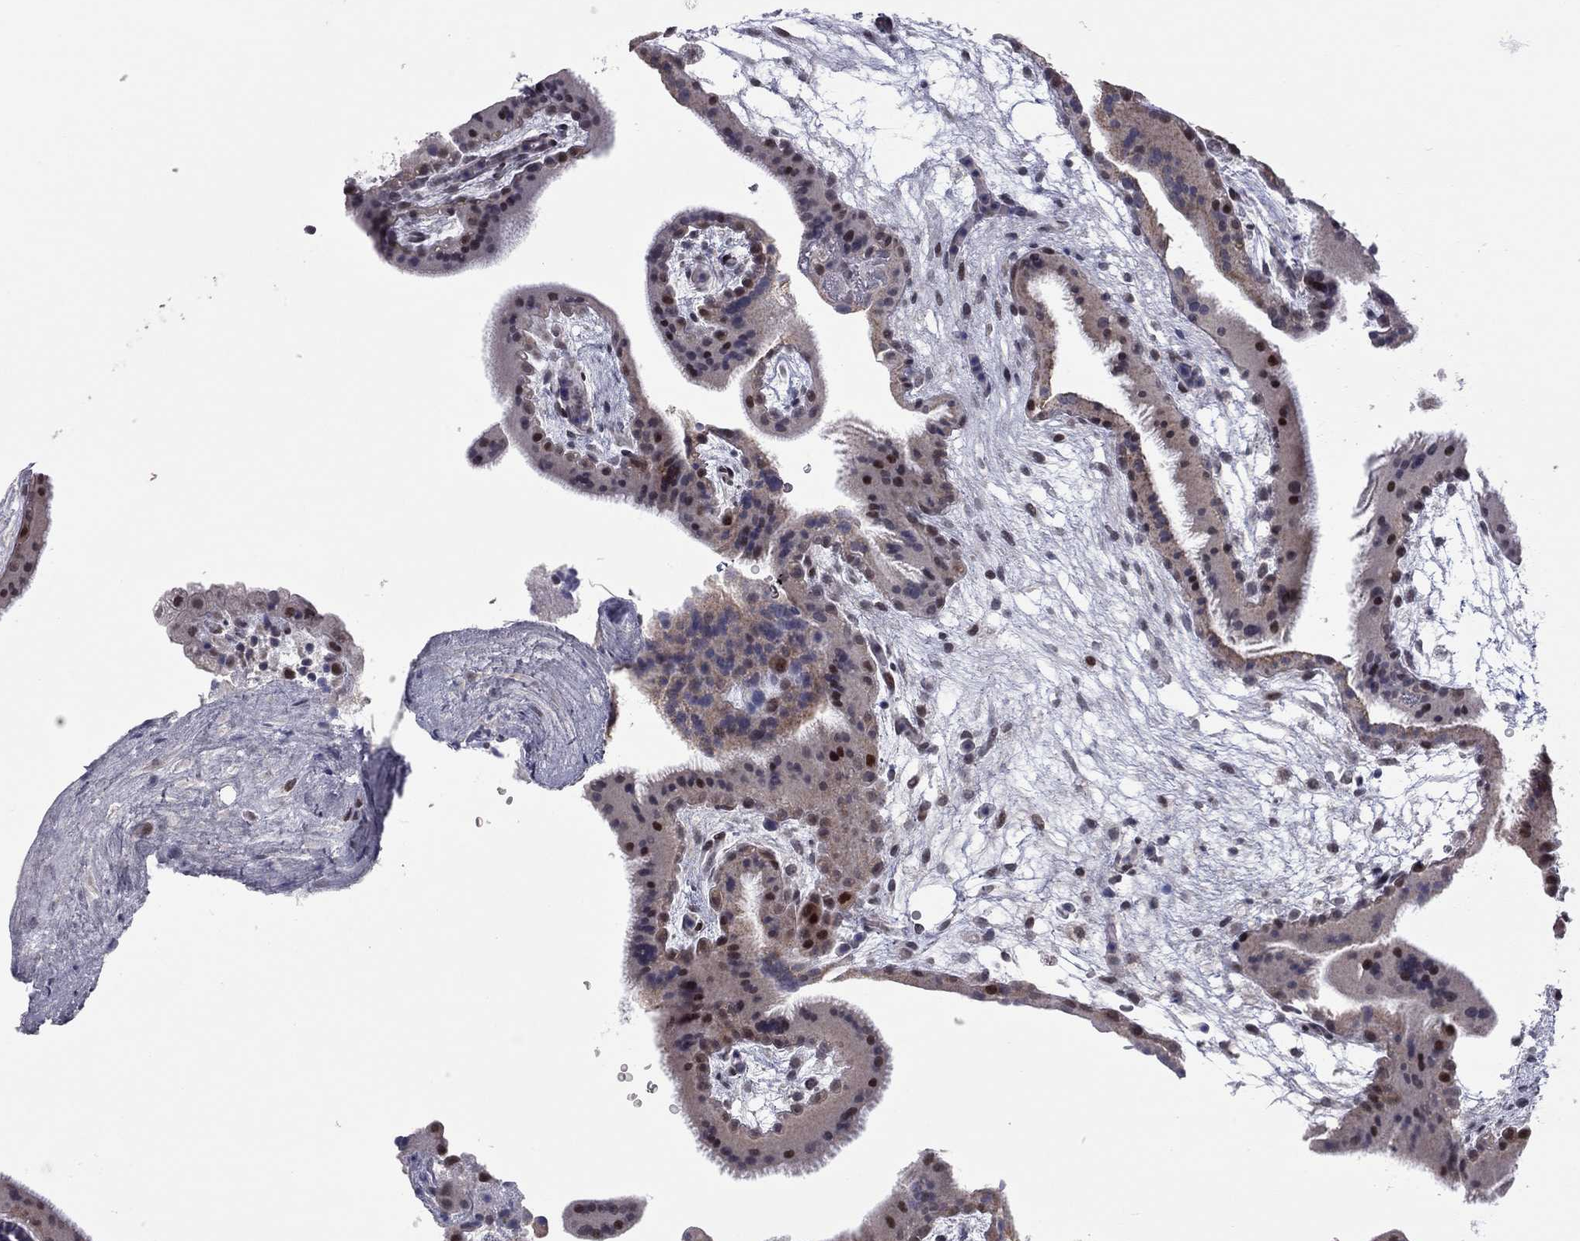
{"staining": {"intensity": "moderate", "quantity": "<25%", "location": "nuclear"}, "tissue": "placenta", "cell_type": "Decidual cells", "image_type": "normal", "snomed": [{"axis": "morphology", "description": "Normal tissue, NOS"}, {"axis": "topography", "description": "Placenta"}], "caption": "Immunohistochemical staining of benign placenta demonstrates moderate nuclear protein expression in about <25% of decidual cells.", "gene": "MC3R", "patient": {"sex": "female", "age": 19}}